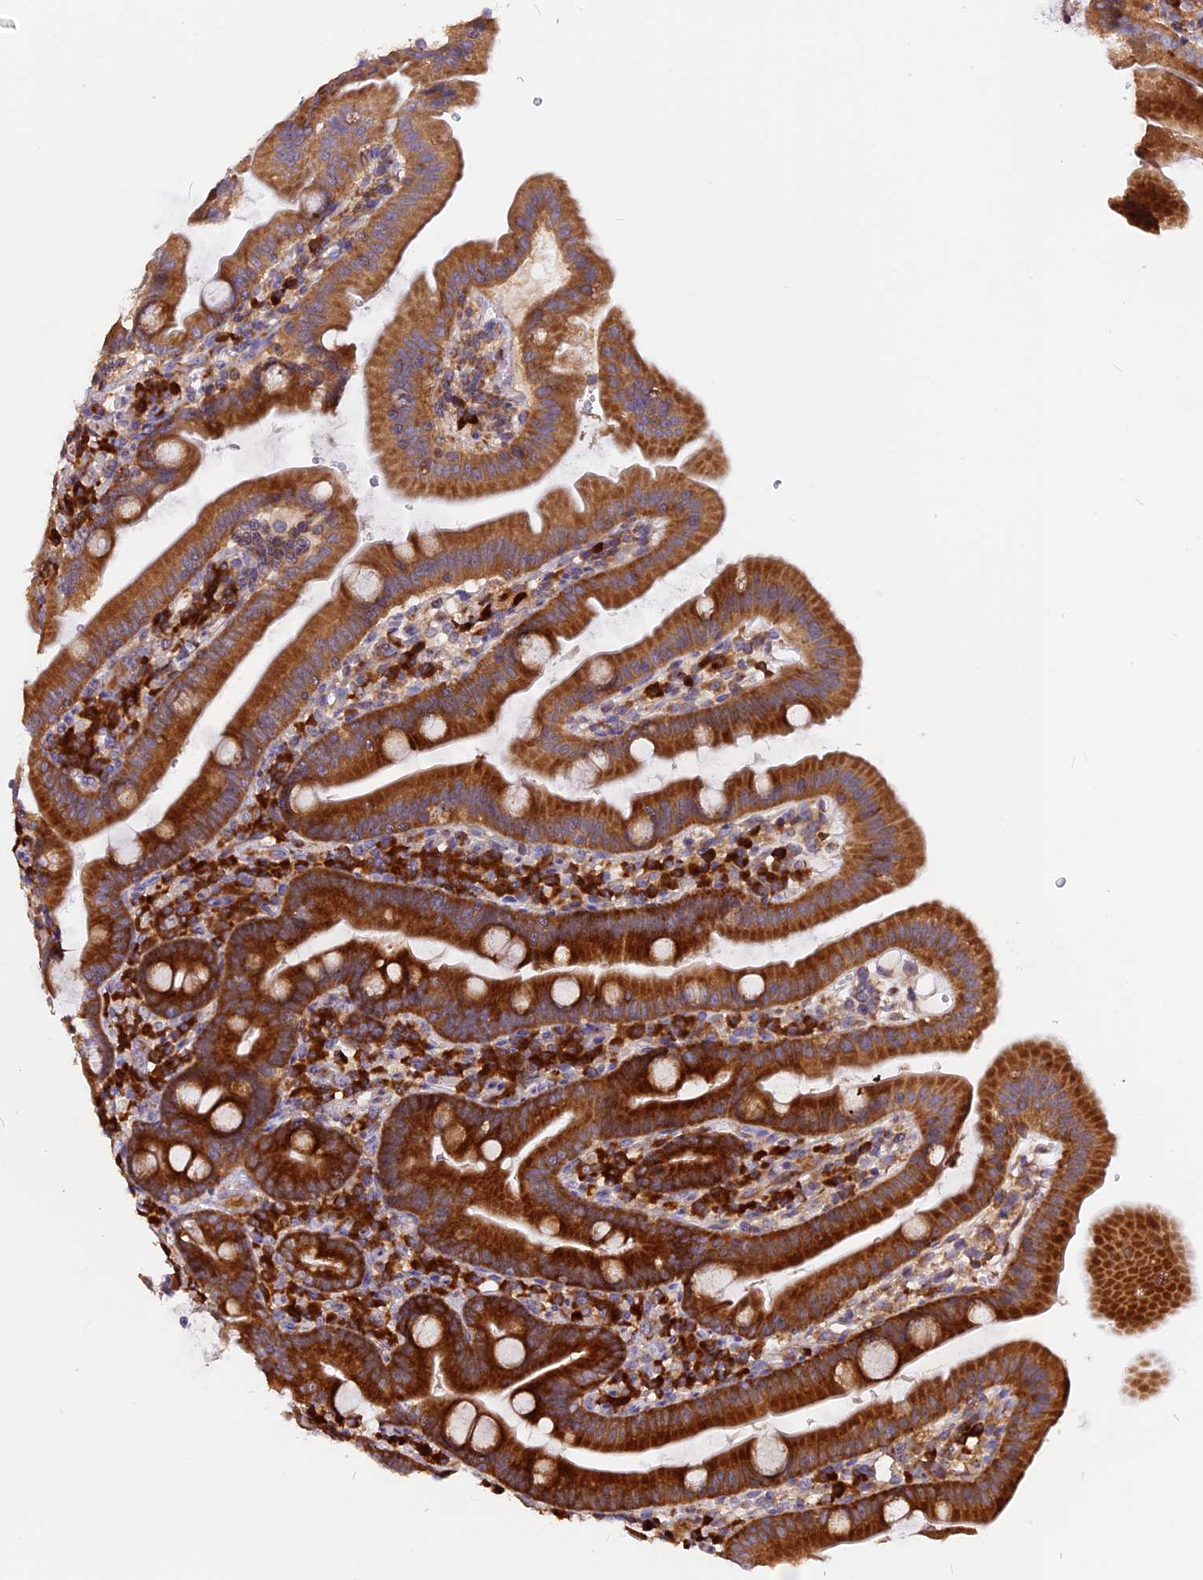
{"staining": {"intensity": "strong", "quantity": ">75%", "location": "cytoplasmic/membranous"}, "tissue": "duodenum", "cell_type": "Glandular cells", "image_type": "normal", "snomed": [{"axis": "morphology", "description": "Normal tissue, NOS"}, {"axis": "topography", "description": "Duodenum"}], "caption": "Duodenum stained with a protein marker displays strong staining in glandular cells.", "gene": "GNPTAB", "patient": {"sex": "female", "age": 67}}